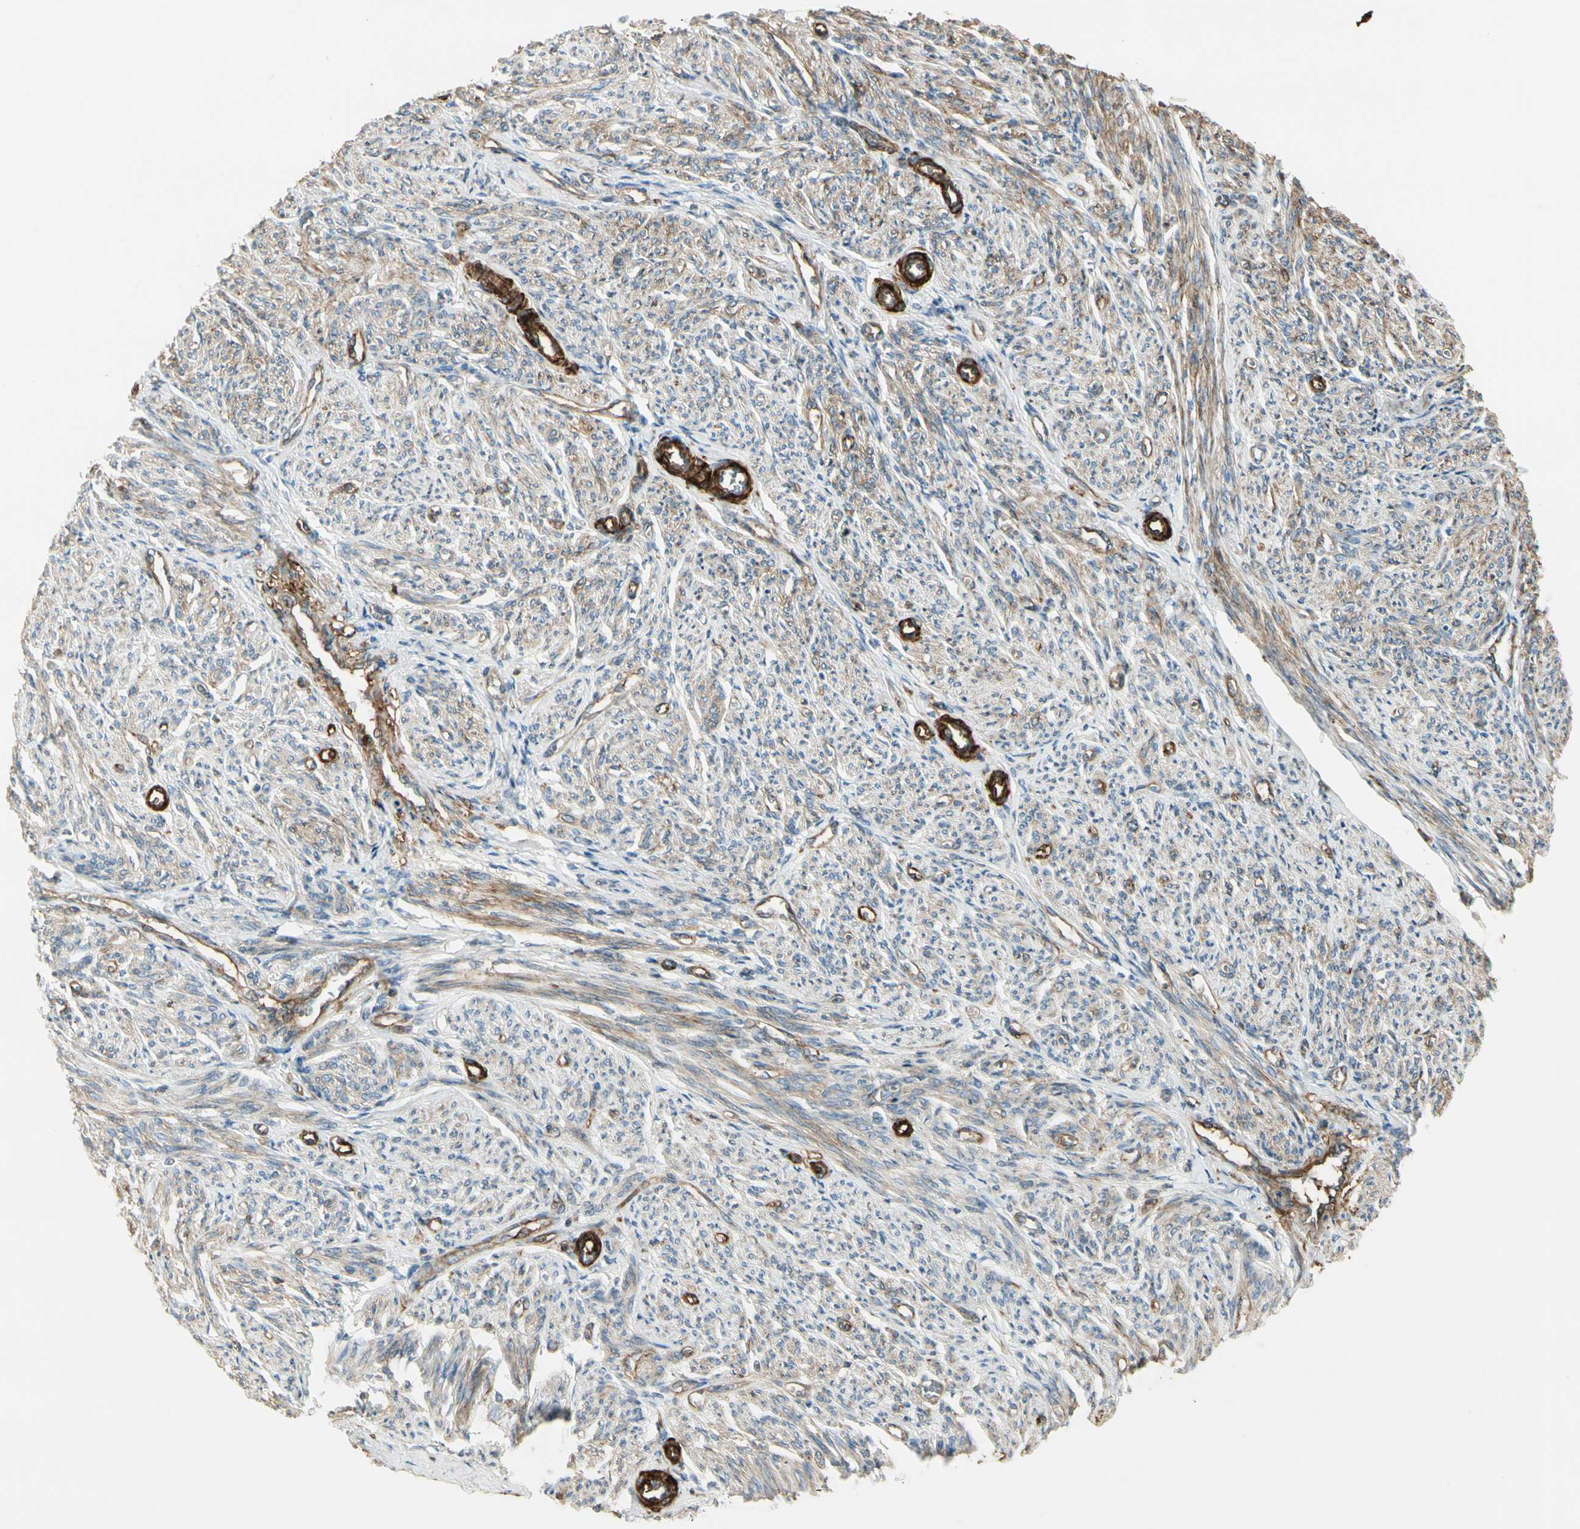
{"staining": {"intensity": "moderate", "quantity": ">75%", "location": "cytoplasmic/membranous"}, "tissue": "smooth muscle", "cell_type": "Smooth muscle cells", "image_type": "normal", "snomed": [{"axis": "morphology", "description": "Normal tissue, NOS"}, {"axis": "topography", "description": "Smooth muscle"}], "caption": "IHC staining of normal smooth muscle, which reveals medium levels of moderate cytoplasmic/membranous positivity in approximately >75% of smooth muscle cells indicating moderate cytoplasmic/membranous protein positivity. The staining was performed using DAB (brown) for protein detection and nuclei were counterstained in hematoxylin (blue).", "gene": "MCAM", "patient": {"sex": "female", "age": 65}}